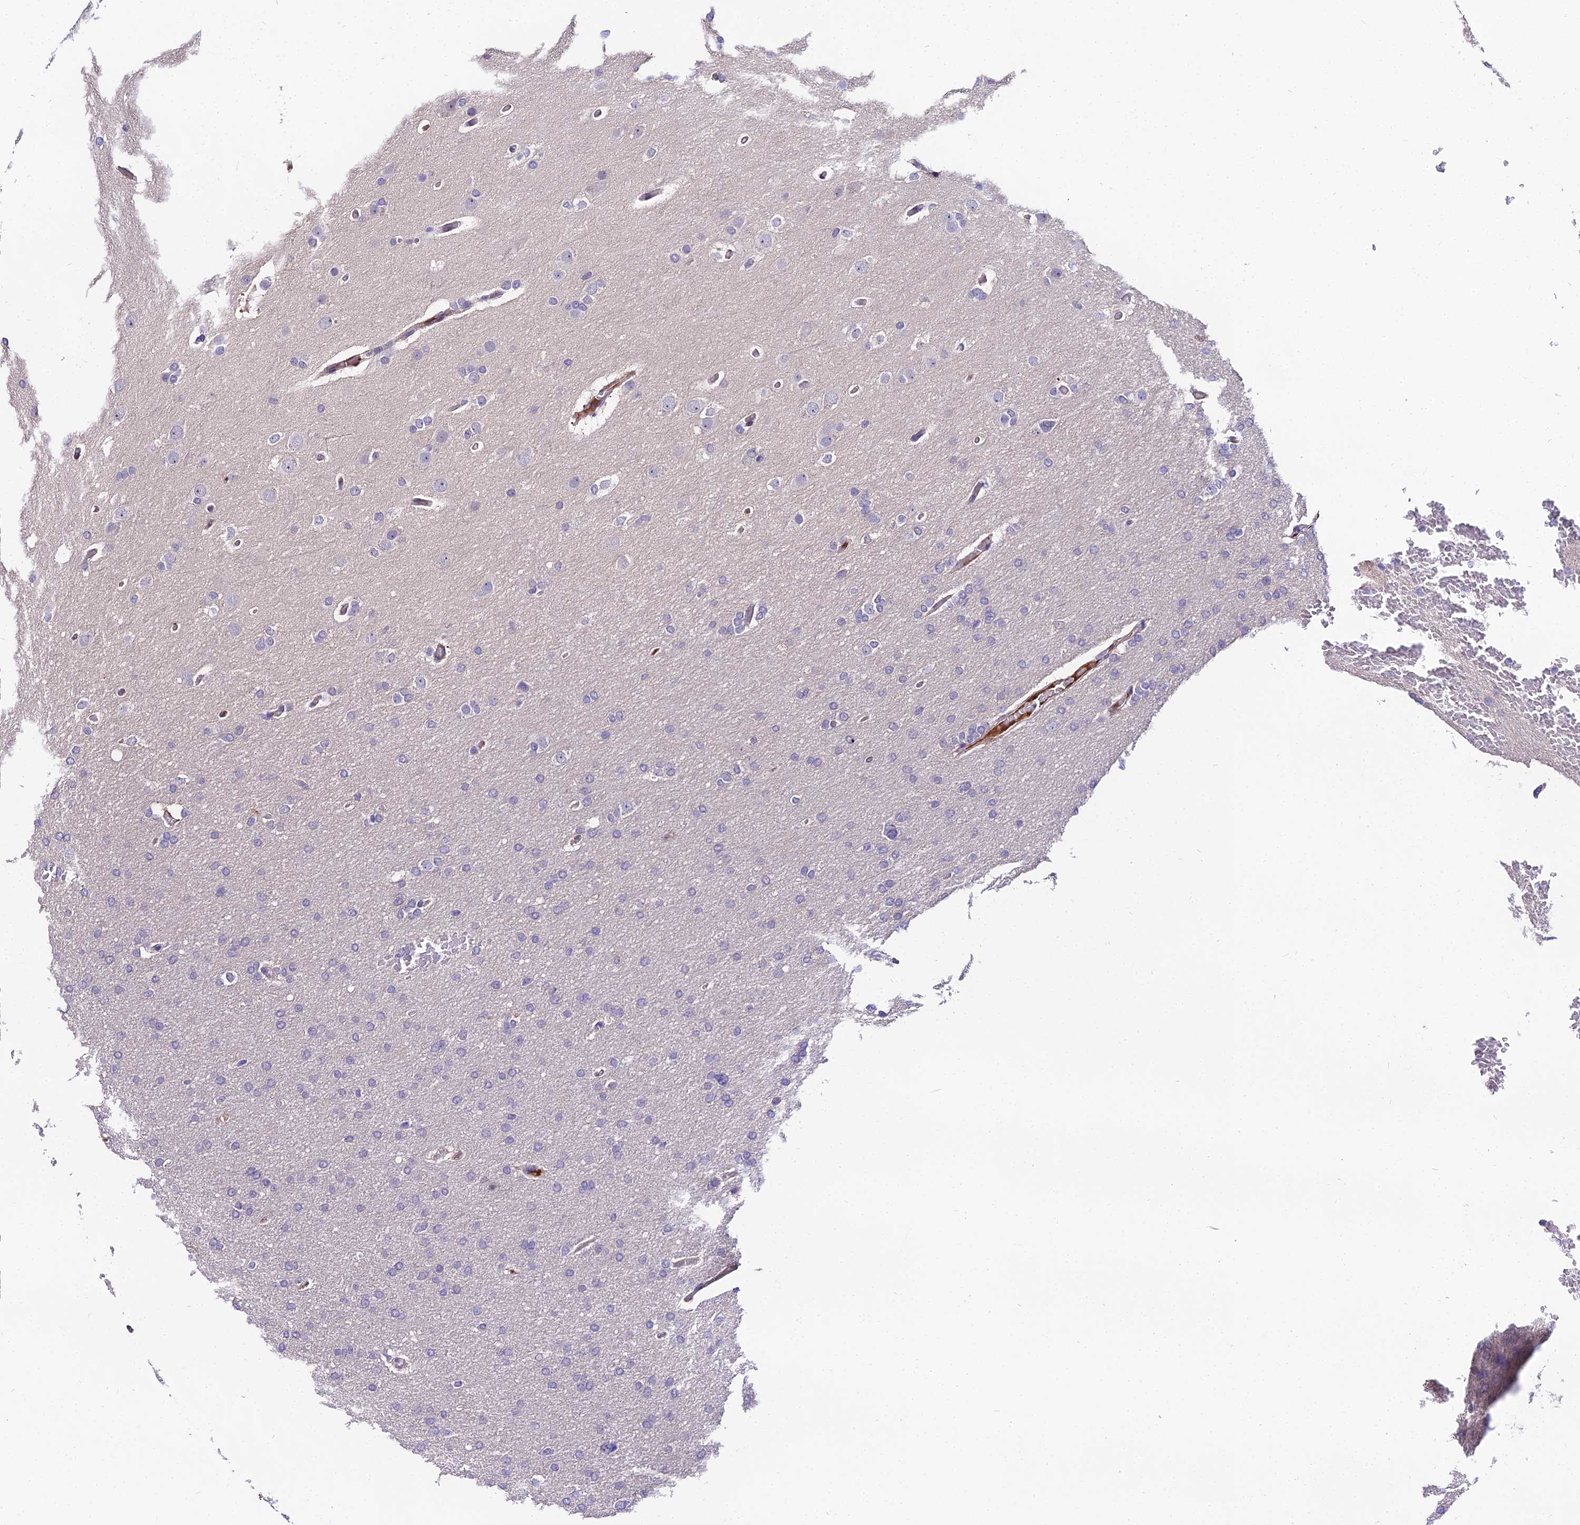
{"staining": {"intensity": "negative", "quantity": "none", "location": "none"}, "tissue": "glioma", "cell_type": "Tumor cells", "image_type": "cancer", "snomed": [{"axis": "morphology", "description": "Glioma, malignant, High grade"}, {"axis": "topography", "description": "Cerebral cortex"}], "caption": "There is no significant expression in tumor cells of glioma.", "gene": "TRIML2", "patient": {"sex": "female", "age": 36}}